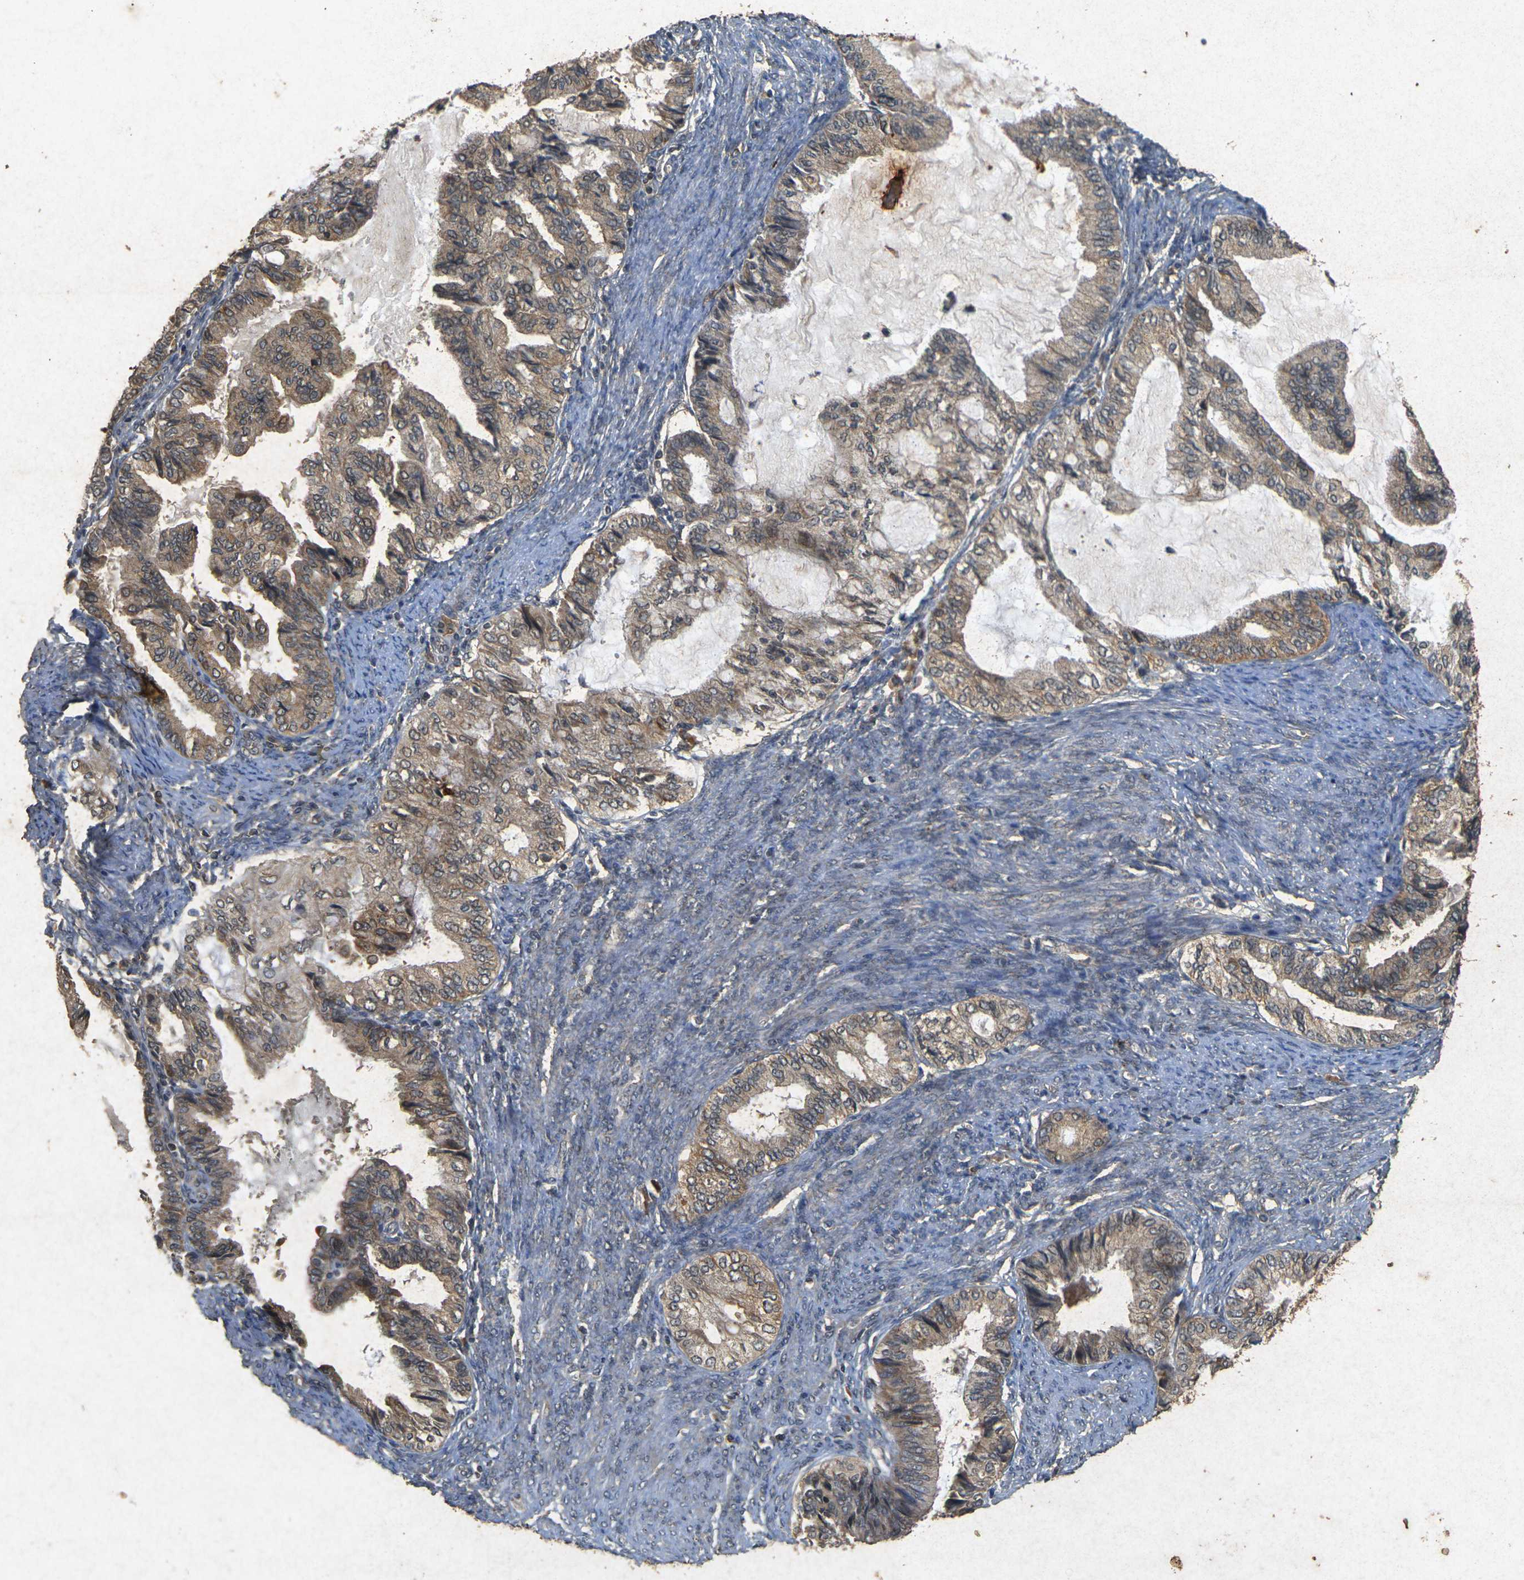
{"staining": {"intensity": "moderate", "quantity": ">75%", "location": "cytoplasmic/membranous"}, "tissue": "endometrial cancer", "cell_type": "Tumor cells", "image_type": "cancer", "snomed": [{"axis": "morphology", "description": "Adenocarcinoma, NOS"}, {"axis": "topography", "description": "Endometrium"}], "caption": "Brown immunohistochemical staining in adenocarcinoma (endometrial) displays moderate cytoplasmic/membranous positivity in about >75% of tumor cells. The staining is performed using DAB (3,3'-diaminobenzidine) brown chromogen to label protein expression. The nuclei are counter-stained blue using hematoxylin.", "gene": "ERN1", "patient": {"sex": "female", "age": 86}}